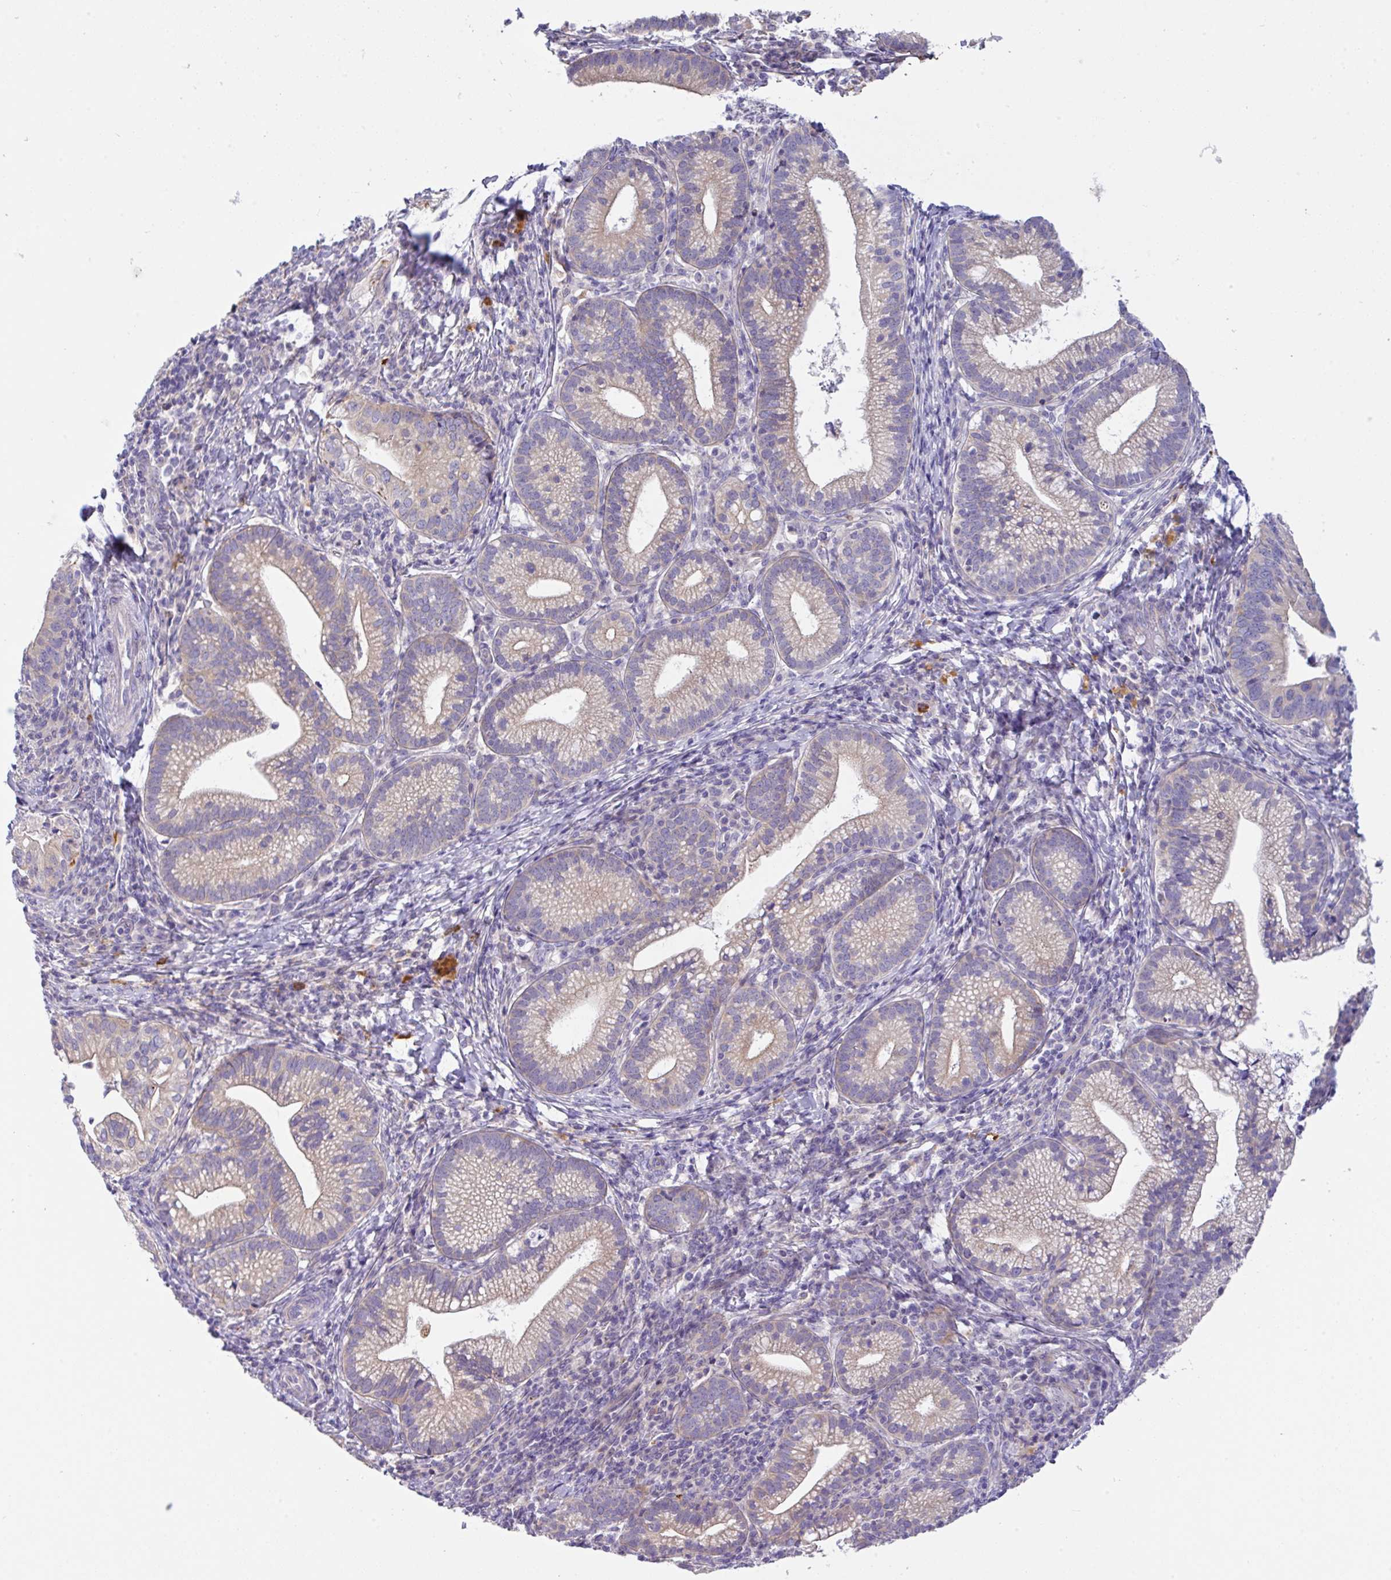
{"staining": {"intensity": "weak", "quantity": "25%-75%", "location": "cytoplasmic/membranous"}, "tissue": "cervical cancer", "cell_type": "Tumor cells", "image_type": "cancer", "snomed": [{"axis": "morphology", "description": "Normal tissue, NOS"}, {"axis": "morphology", "description": "Adenocarcinoma, NOS"}, {"axis": "topography", "description": "Cervix"}], "caption": "A brown stain highlights weak cytoplasmic/membranous staining of a protein in human cervical cancer tumor cells. (DAB IHC, brown staining for protein, blue staining for nuclei).", "gene": "EPN3", "patient": {"sex": "female", "age": 44}}